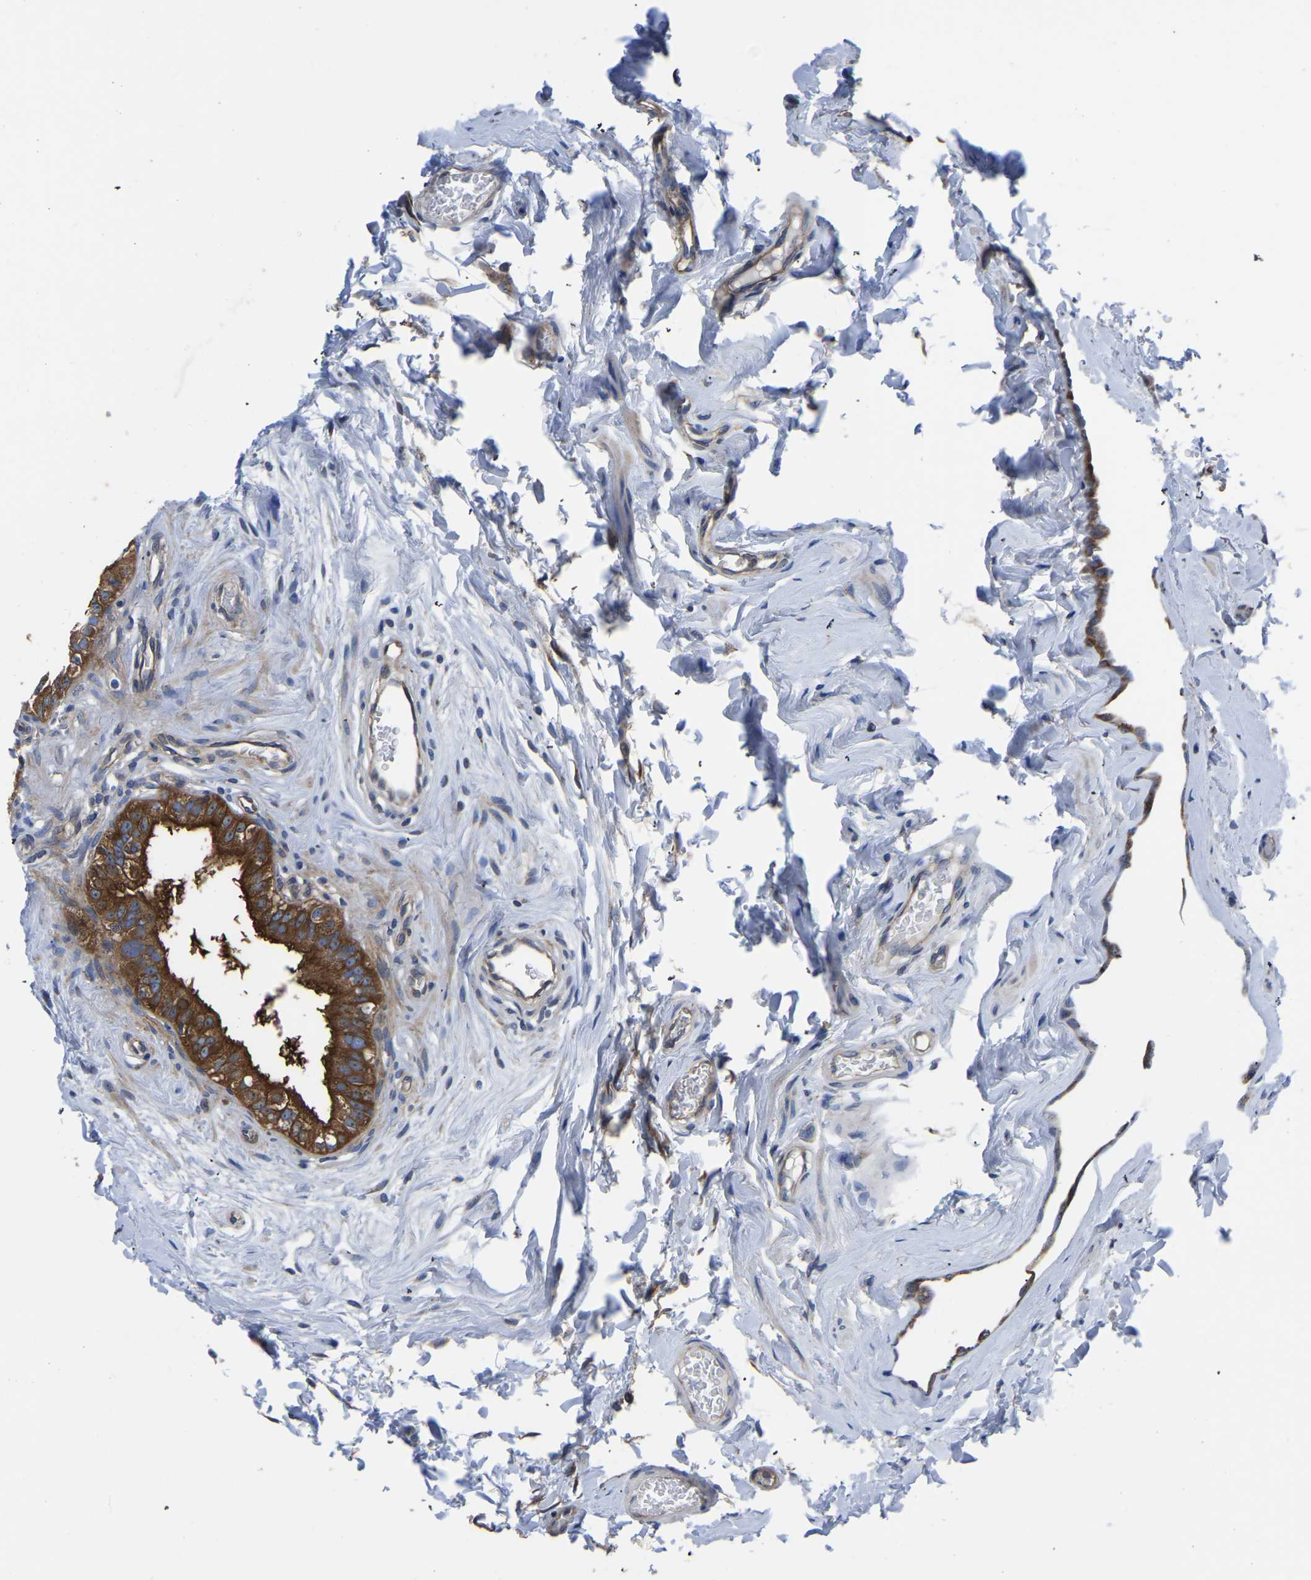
{"staining": {"intensity": "moderate", "quantity": ">75%", "location": "cytoplasmic/membranous"}, "tissue": "epididymis", "cell_type": "Glandular cells", "image_type": "normal", "snomed": [{"axis": "morphology", "description": "Normal tissue, NOS"}, {"axis": "topography", "description": "Testis"}, {"axis": "topography", "description": "Epididymis"}], "caption": "Immunohistochemical staining of unremarkable human epididymis reveals medium levels of moderate cytoplasmic/membranous staining in about >75% of glandular cells.", "gene": "TFG", "patient": {"sex": "male", "age": 36}}